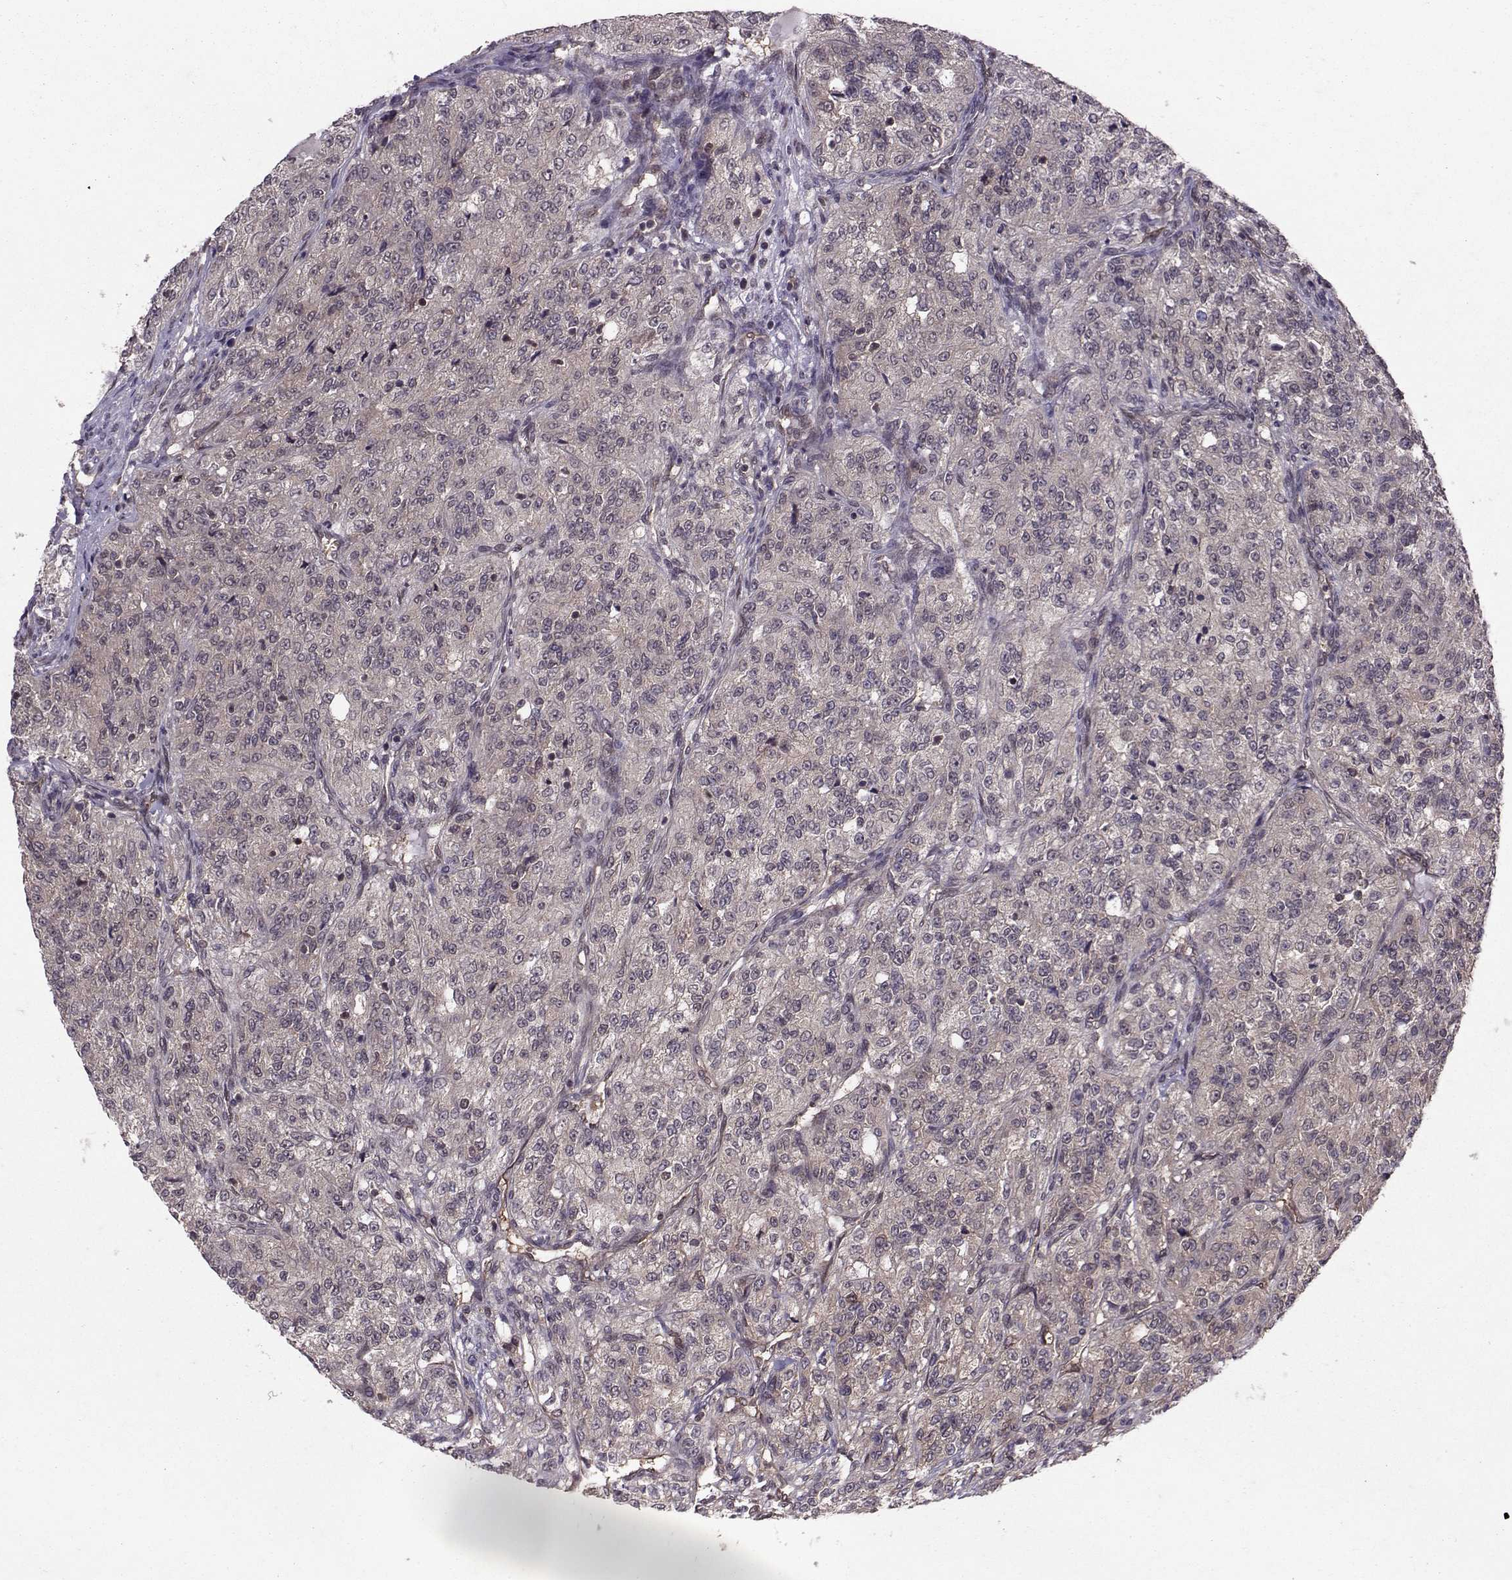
{"staining": {"intensity": "negative", "quantity": "none", "location": "none"}, "tissue": "renal cancer", "cell_type": "Tumor cells", "image_type": "cancer", "snomed": [{"axis": "morphology", "description": "Adenocarcinoma, NOS"}, {"axis": "topography", "description": "Kidney"}], "caption": "Immunohistochemical staining of adenocarcinoma (renal) shows no significant expression in tumor cells.", "gene": "PPP2R2A", "patient": {"sex": "female", "age": 63}}